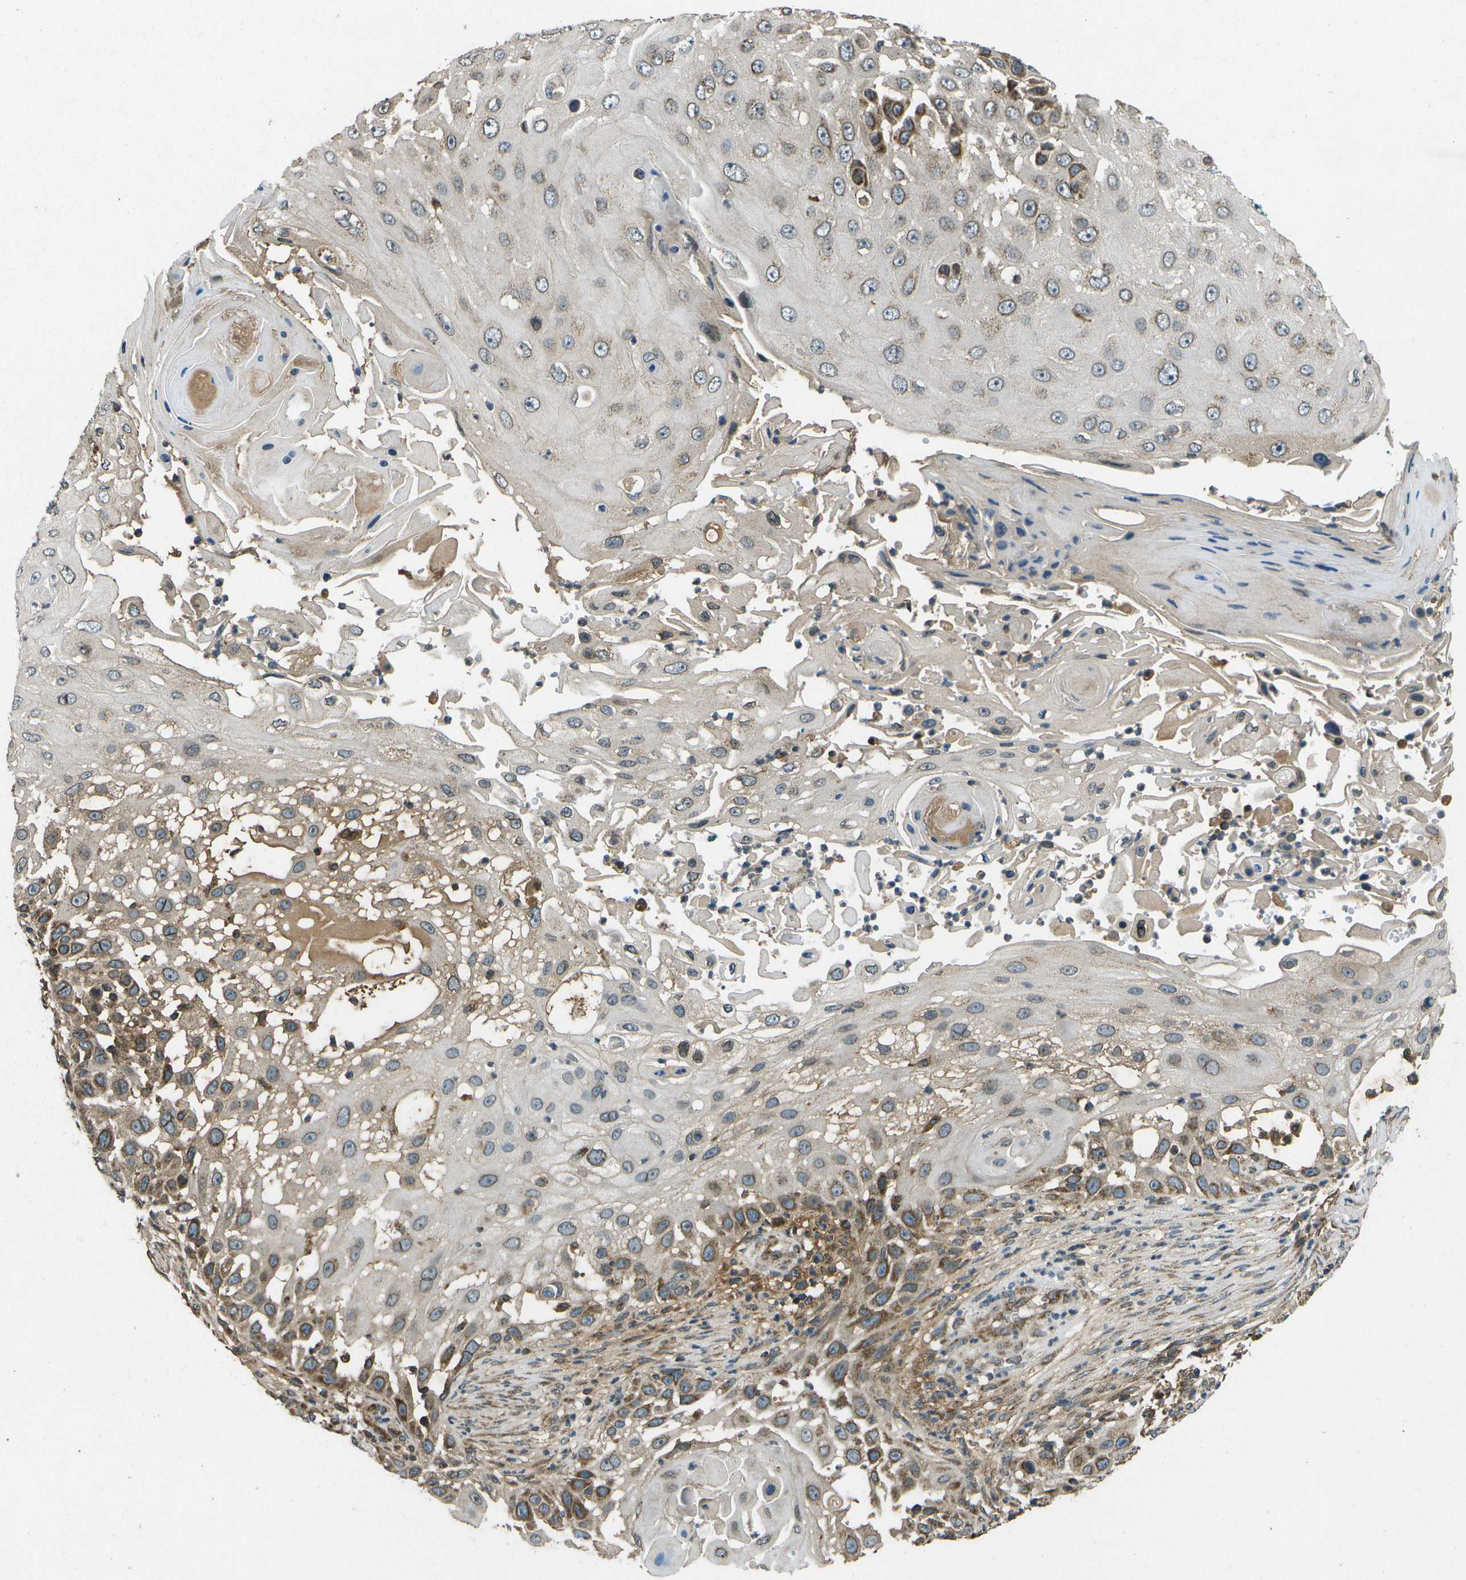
{"staining": {"intensity": "moderate", "quantity": "25%-75%", "location": "cytoplasmic/membranous"}, "tissue": "skin cancer", "cell_type": "Tumor cells", "image_type": "cancer", "snomed": [{"axis": "morphology", "description": "Squamous cell carcinoma, NOS"}, {"axis": "topography", "description": "Skin"}], "caption": "Squamous cell carcinoma (skin) was stained to show a protein in brown. There is medium levels of moderate cytoplasmic/membranous positivity in approximately 25%-75% of tumor cells.", "gene": "HFE", "patient": {"sex": "female", "age": 44}}